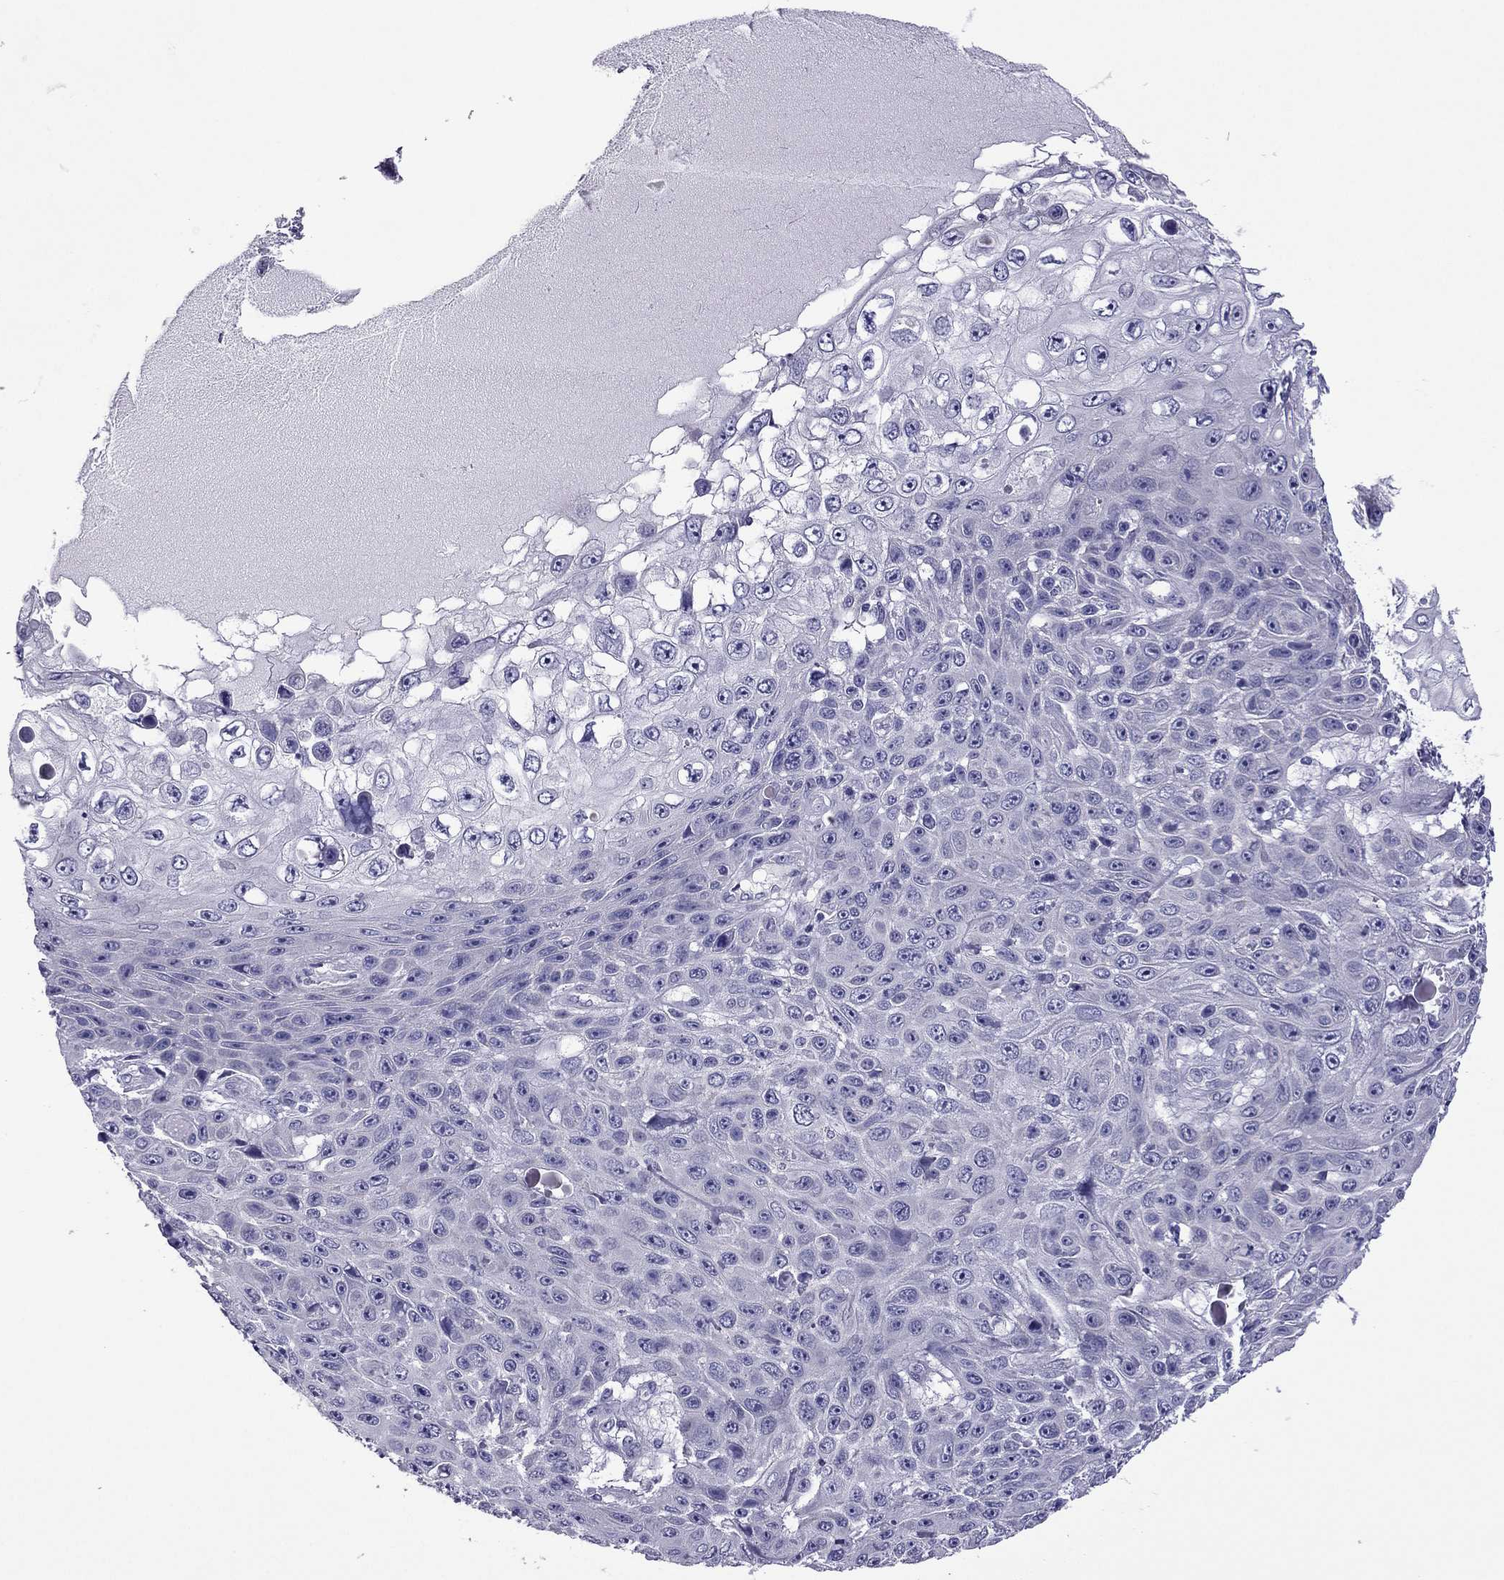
{"staining": {"intensity": "negative", "quantity": "none", "location": "none"}, "tissue": "skin cancer", "cell_type": "Tumor cells", "image_type": "cancer", "snomed": [{"axis": "morphology", "description": "Squamous cell carcinoma, NOS"}, {"axis": "topography", "description": "Skin"}], "caption": "The micrograph shows no significant staining in tumor cells of skin cancer.", "gene": "GJA8", "patient": {"sex": "male", "age": 82}}